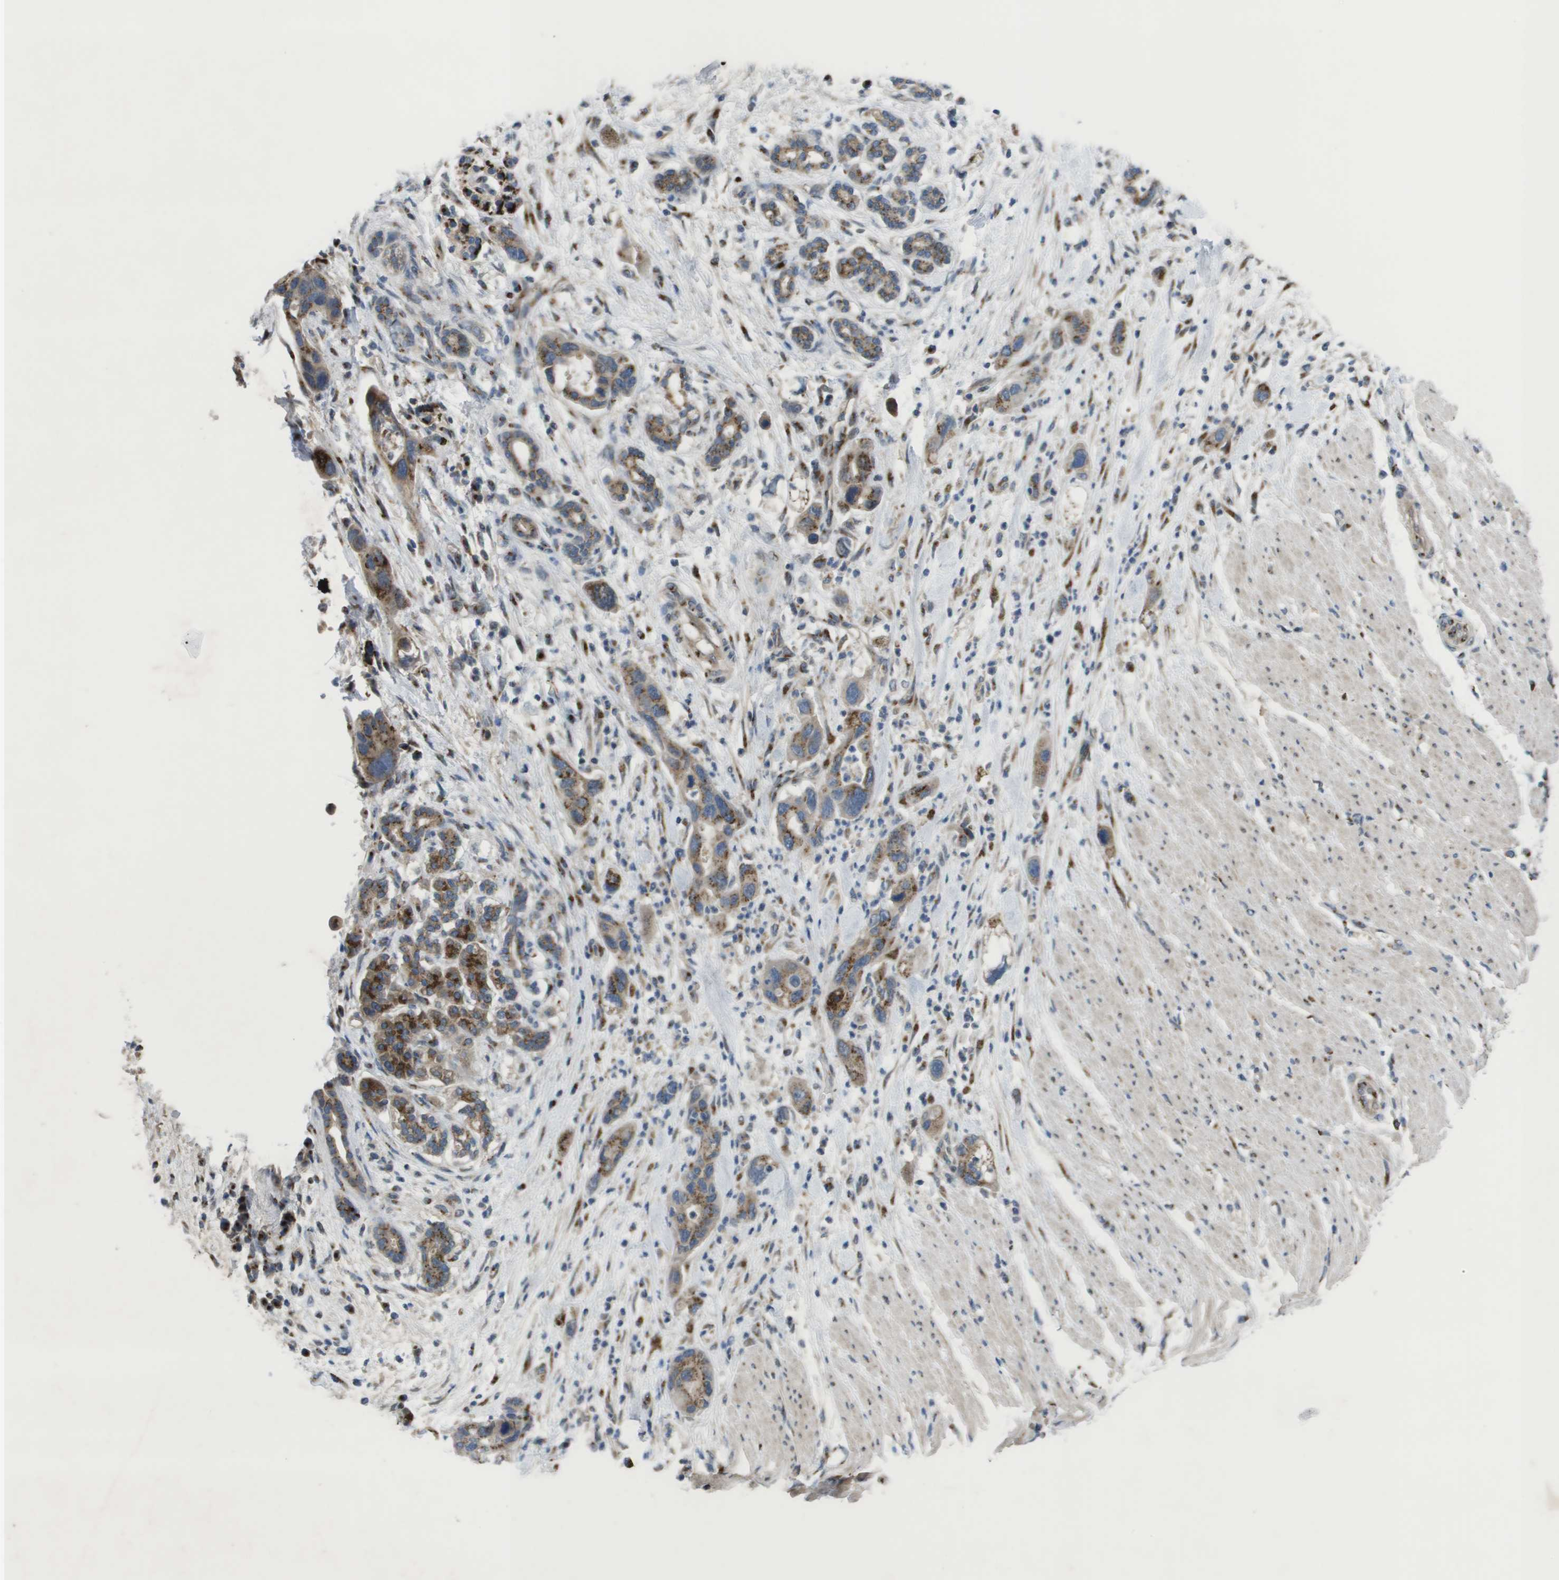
{"staining": {"intensity": "moderate", "quantity": ">75%", "location": "cytoplasmic/membranous"}, "tissue": "pancreatic cancer", "cell_type": "Tumor cells", "image_type": "cancer", "snomed": [{"axis": "morphology", "description": "Normal tissue, NOS"}, {"axis": "morphology", "description": "Adenocarcinoma, NOS"}, {"axis": "topography", "description": "Pancreas"}], "caption": "Adenocarcinoma (pancreatic) stained with immunohistochemistry exhibits moderate cytoplasmic/membranous positivity in approximately >75% of tumor cells.", "gene": "QSOX2", "patient": {"sex": "female", "age": 71}}